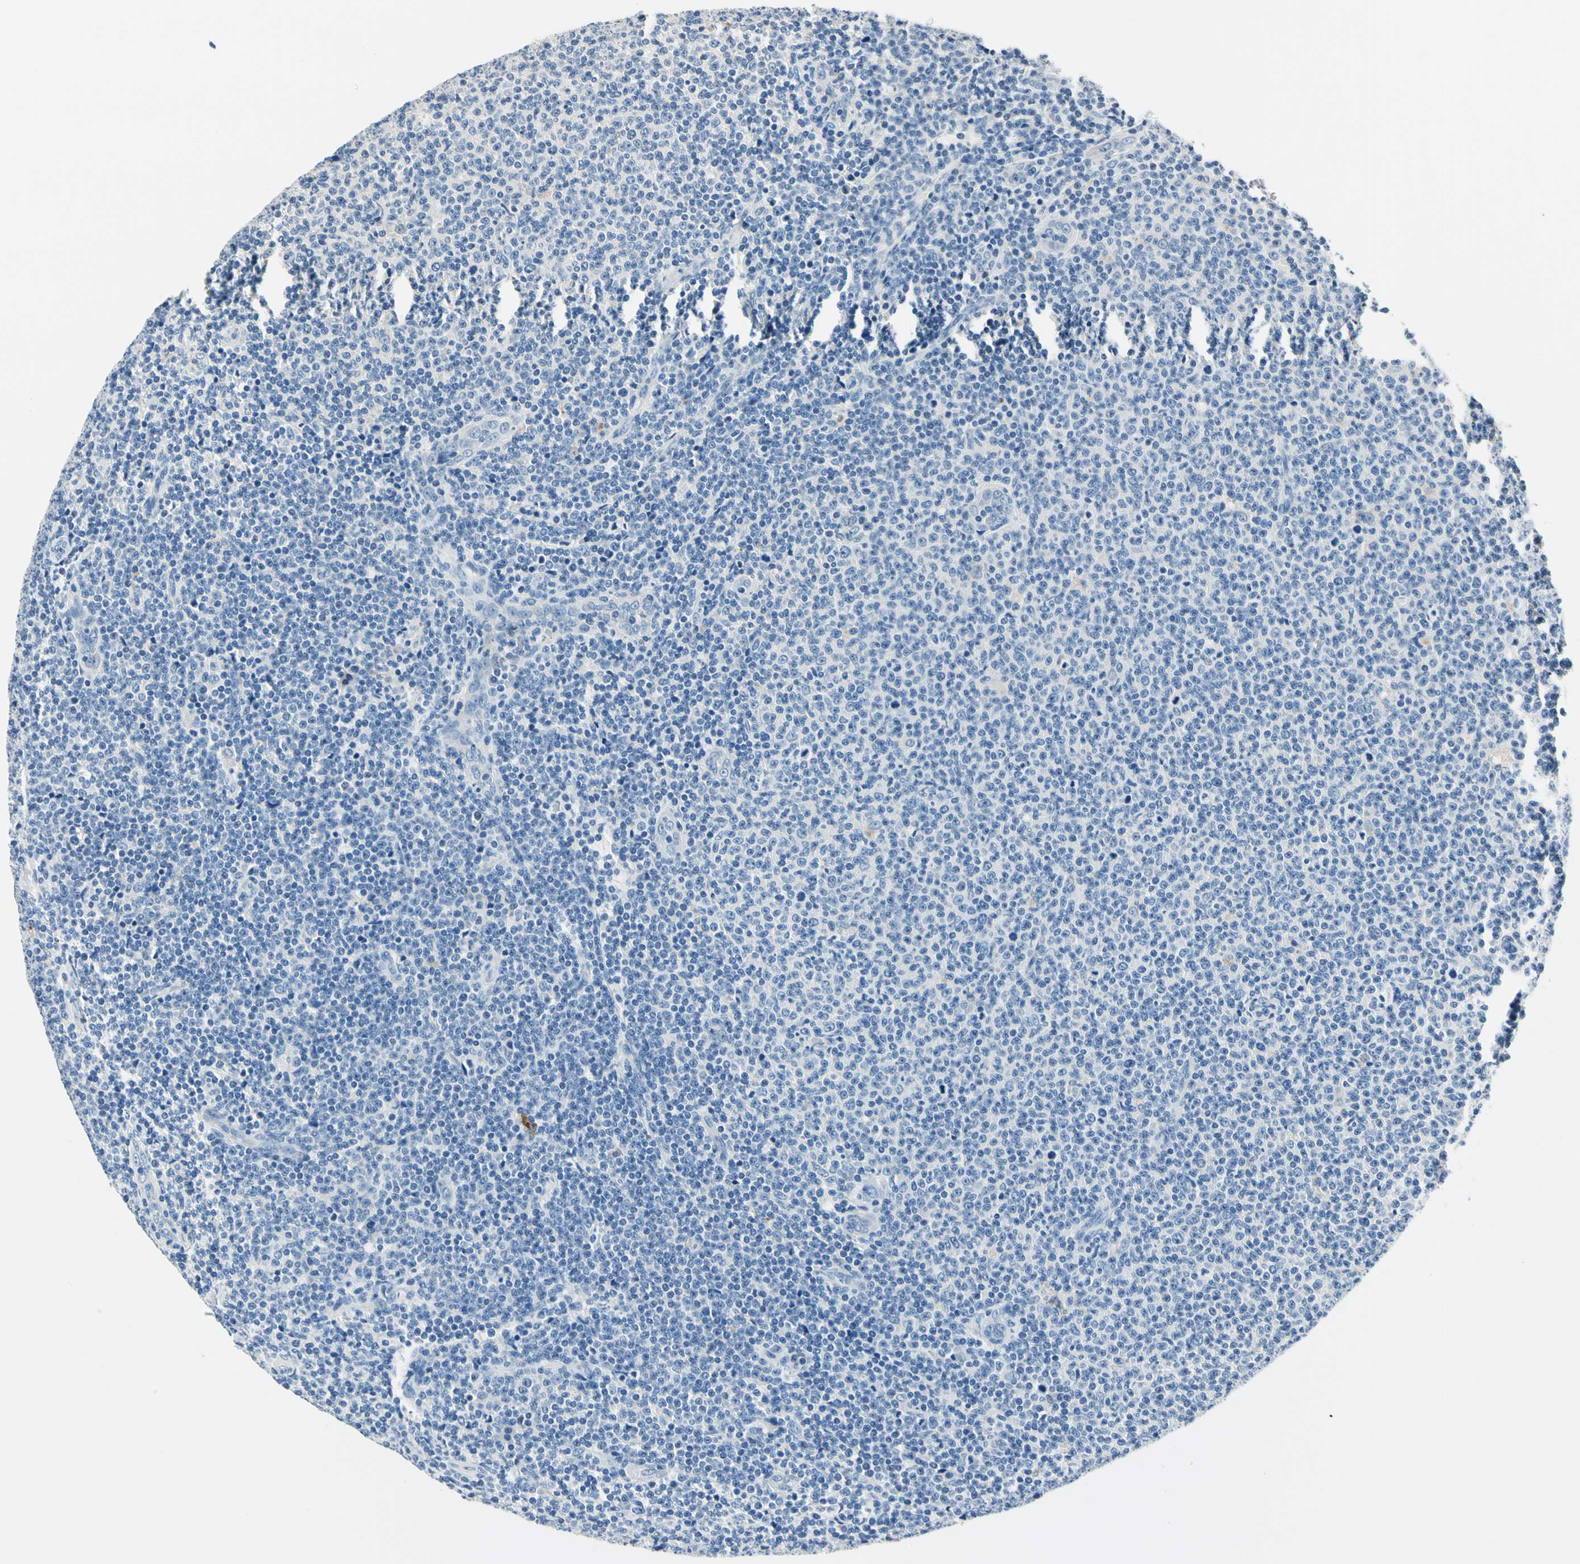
{"staining": {"intensity": "negative", "quantity": "none", "location": "none"}, "tissue": "lymphoma", "cell_type": "Tumor cells", "image_type": "cancer", "snomed": [{"axis": "morphology", "description": "Malignant lymphoma, non-Hodgkin's type, Low grade"}, {"axis": "topography", "description": "Lymph node"}], "caption": "Malignant lymphoma, non-Hodgkin's type (low-grade) was stained to show a protein in brown. There is no significant positivity in tumor cells.", "gene": "TGFBR3", "patient": {"sex": "male", "age": 66}}